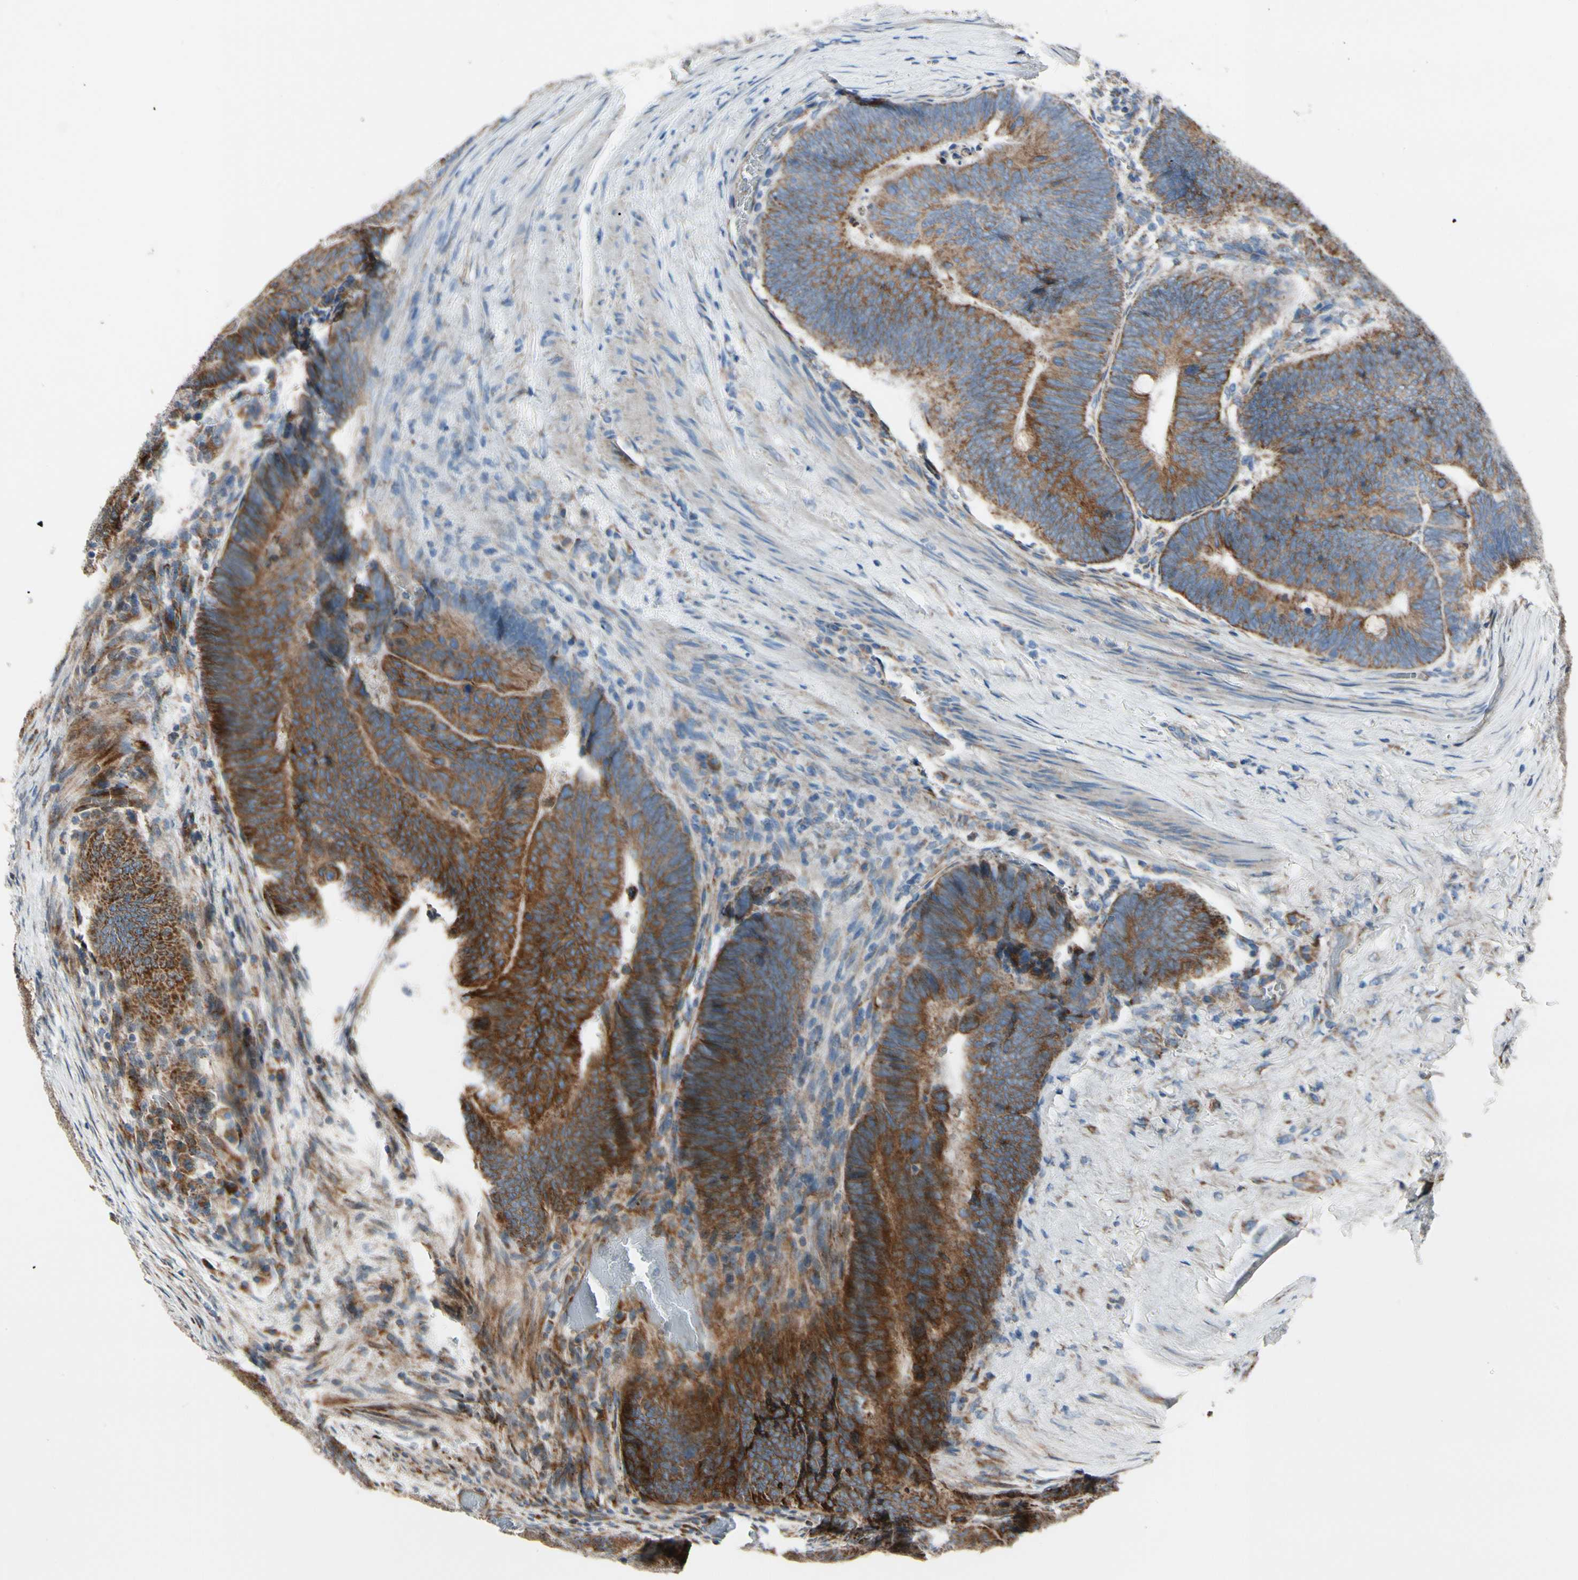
{"staining": {"intensity": "moderate", "quantity": ">75%", "location": "cytoplasmic/membranous"}, "tissue": "colorectal cancer", "cell_type": "Tumor cells", "image_type": "cancer", "snomed": [{"axis": "morphology", "description": "Normal tissue, NOS"}, {"axis": "morphology", "description": "Adenocarcinoma, NOS"}, {"axis": "topography", "description": "Rectum"}, {"axis": "topography", "description": "Peripheral nerve tissue"}], "caption": "A brown stain highlights moderate cytoplasmic/membranous expression of a protein in human colorectal adenocarcinoma tumor cells. (DAB = brown stain, brightfield microscopy at high magnification).", "gene": "MRPL9", "patient": {"sex": "male", "age": 92}}